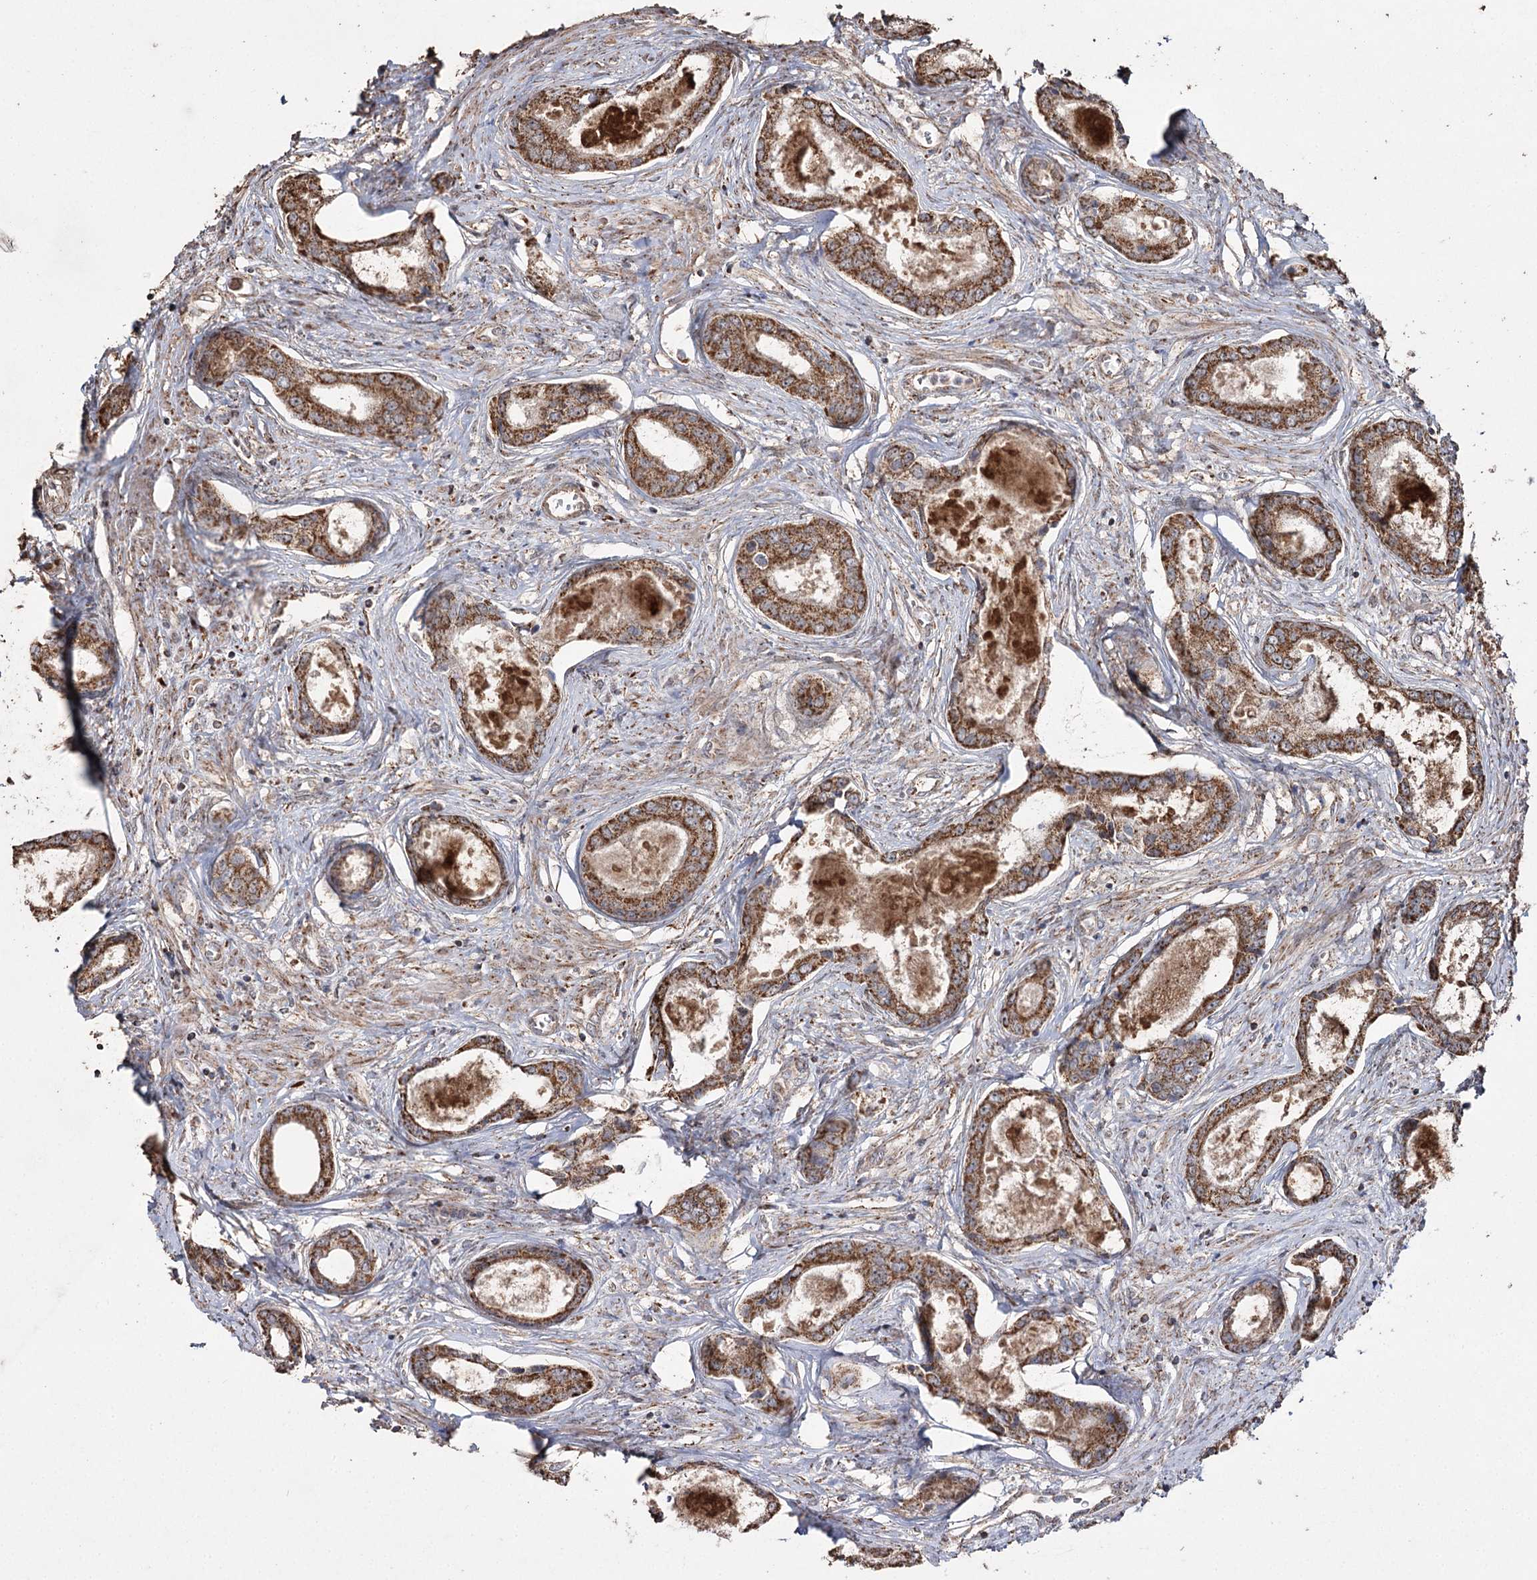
{"staining": {"intensity": "moderate", "quantity": ">75%", "location": "cytoplasmic/membranous"}, "tissue": "prostate cancer", "cell_type": "Tumor cells", "image_type": "cancer", "snomed": [{"axis": "morphology", "description": "Adenocarcinoma, Low grade"}, {"axis": "topography", "description": "Prostate"}], "caption": "Protein expression analysis of human prostate adenocarcinoma (low-grade) reveals moderate cytoplasmic/membranous positivity in approximately >75% of tumor cells. (brown staining indicates protein expression, while blue staining denotes nuclei).", "gene": "SLF2", "patient": {"sex": "male", "age": 68}}